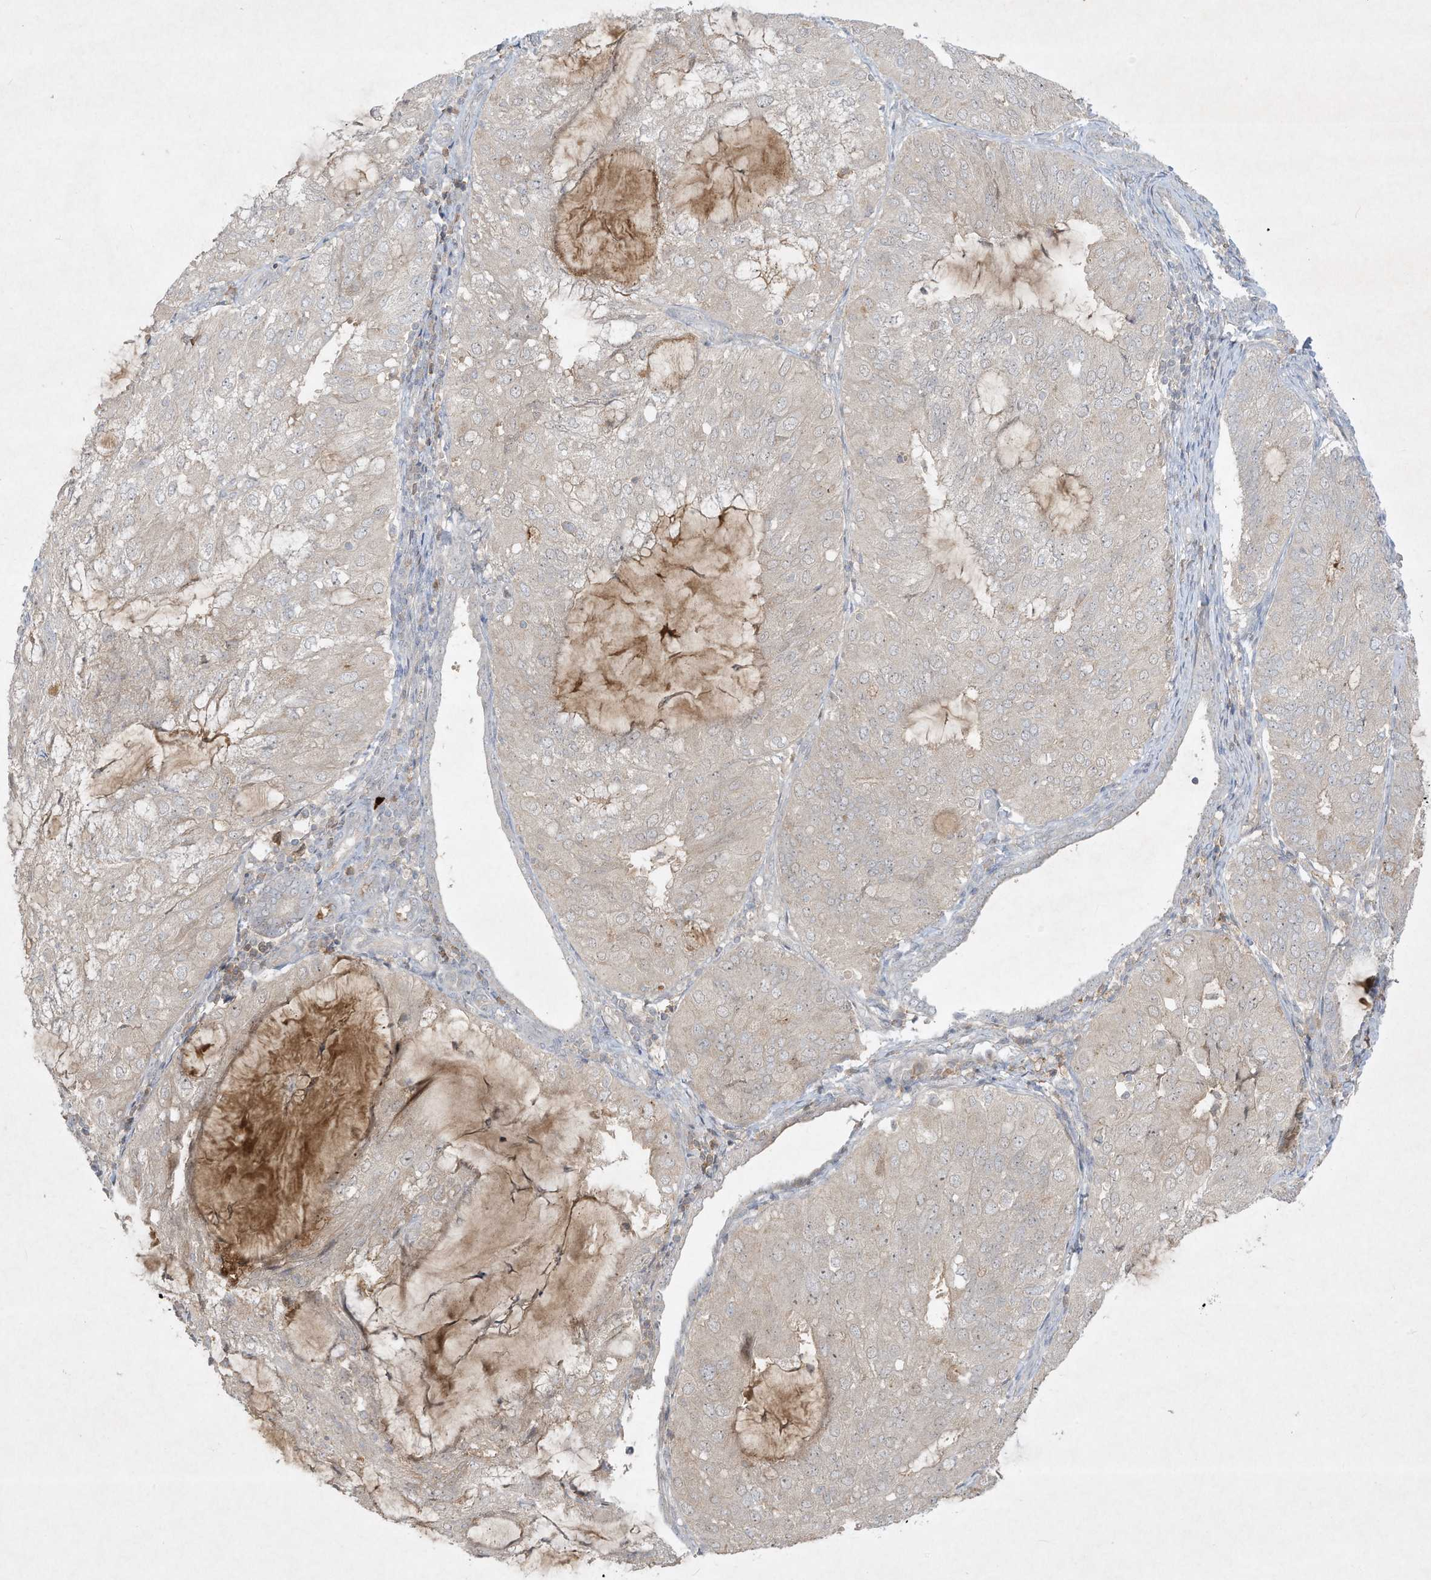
{"staining": {"intensity": "negative", "quantity": "none", "location": "none"}, "tissue": "endometrial cancer", "cell_type": "Tumor cells", "image_type": "cancer", "snomed": [{"axis": "morphology", "description": "Adenocarcinoma, NOS"}, {"axis": "topography", "description": "Endometrium"}], "caption": "This is a photomicrograph of immunohistochemistry staining of endometrial cancer (adenocarcinoma), which shows no positivity in tumor cells.", "gene": "FETUB", "patient": {"sex": "female", "age": 81}}